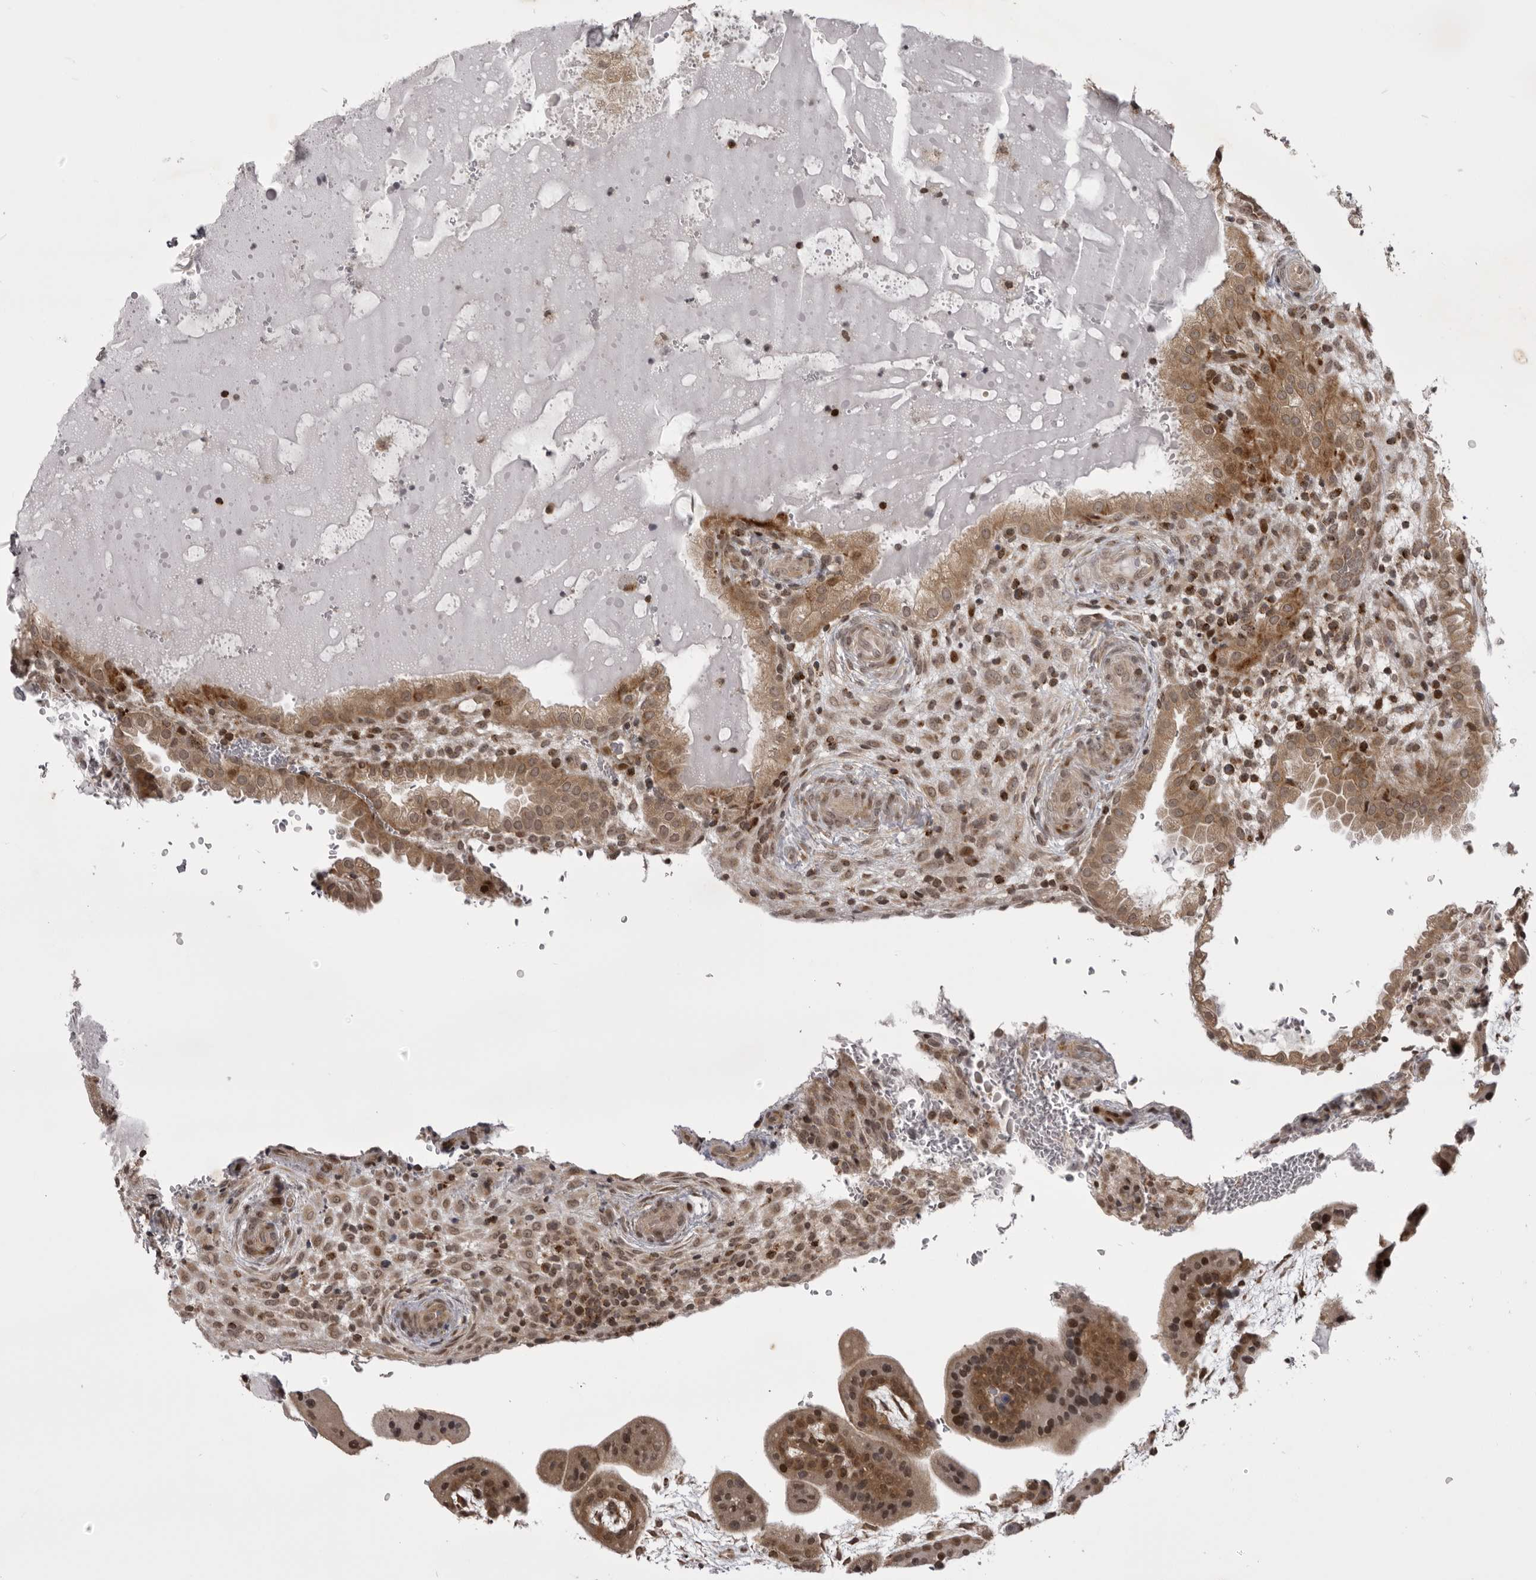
{"staining": {"intensity": "moderate", "quantity": ">75%", "location": "cytoplasmic/membranous,nuclear"}, "tissue": "placenta", "cell_type": "Decidual cells", "image_type": "normal", "snomed": [{"axis": "morphology", "description": "Normal tissue, NOS"}, {"axis": "topography", "description": "Placenta"}], "caption": "IHC (DAB (3,3'-diaminobenzidine)) staining of unremarkable human placenta demonstrates moderate cytoplasmic/membranous,nuclear protein expression in approximately >75% of decidual cells.", "gene": "C1orf109", "patient": {"sex": "female", "age": 35}}